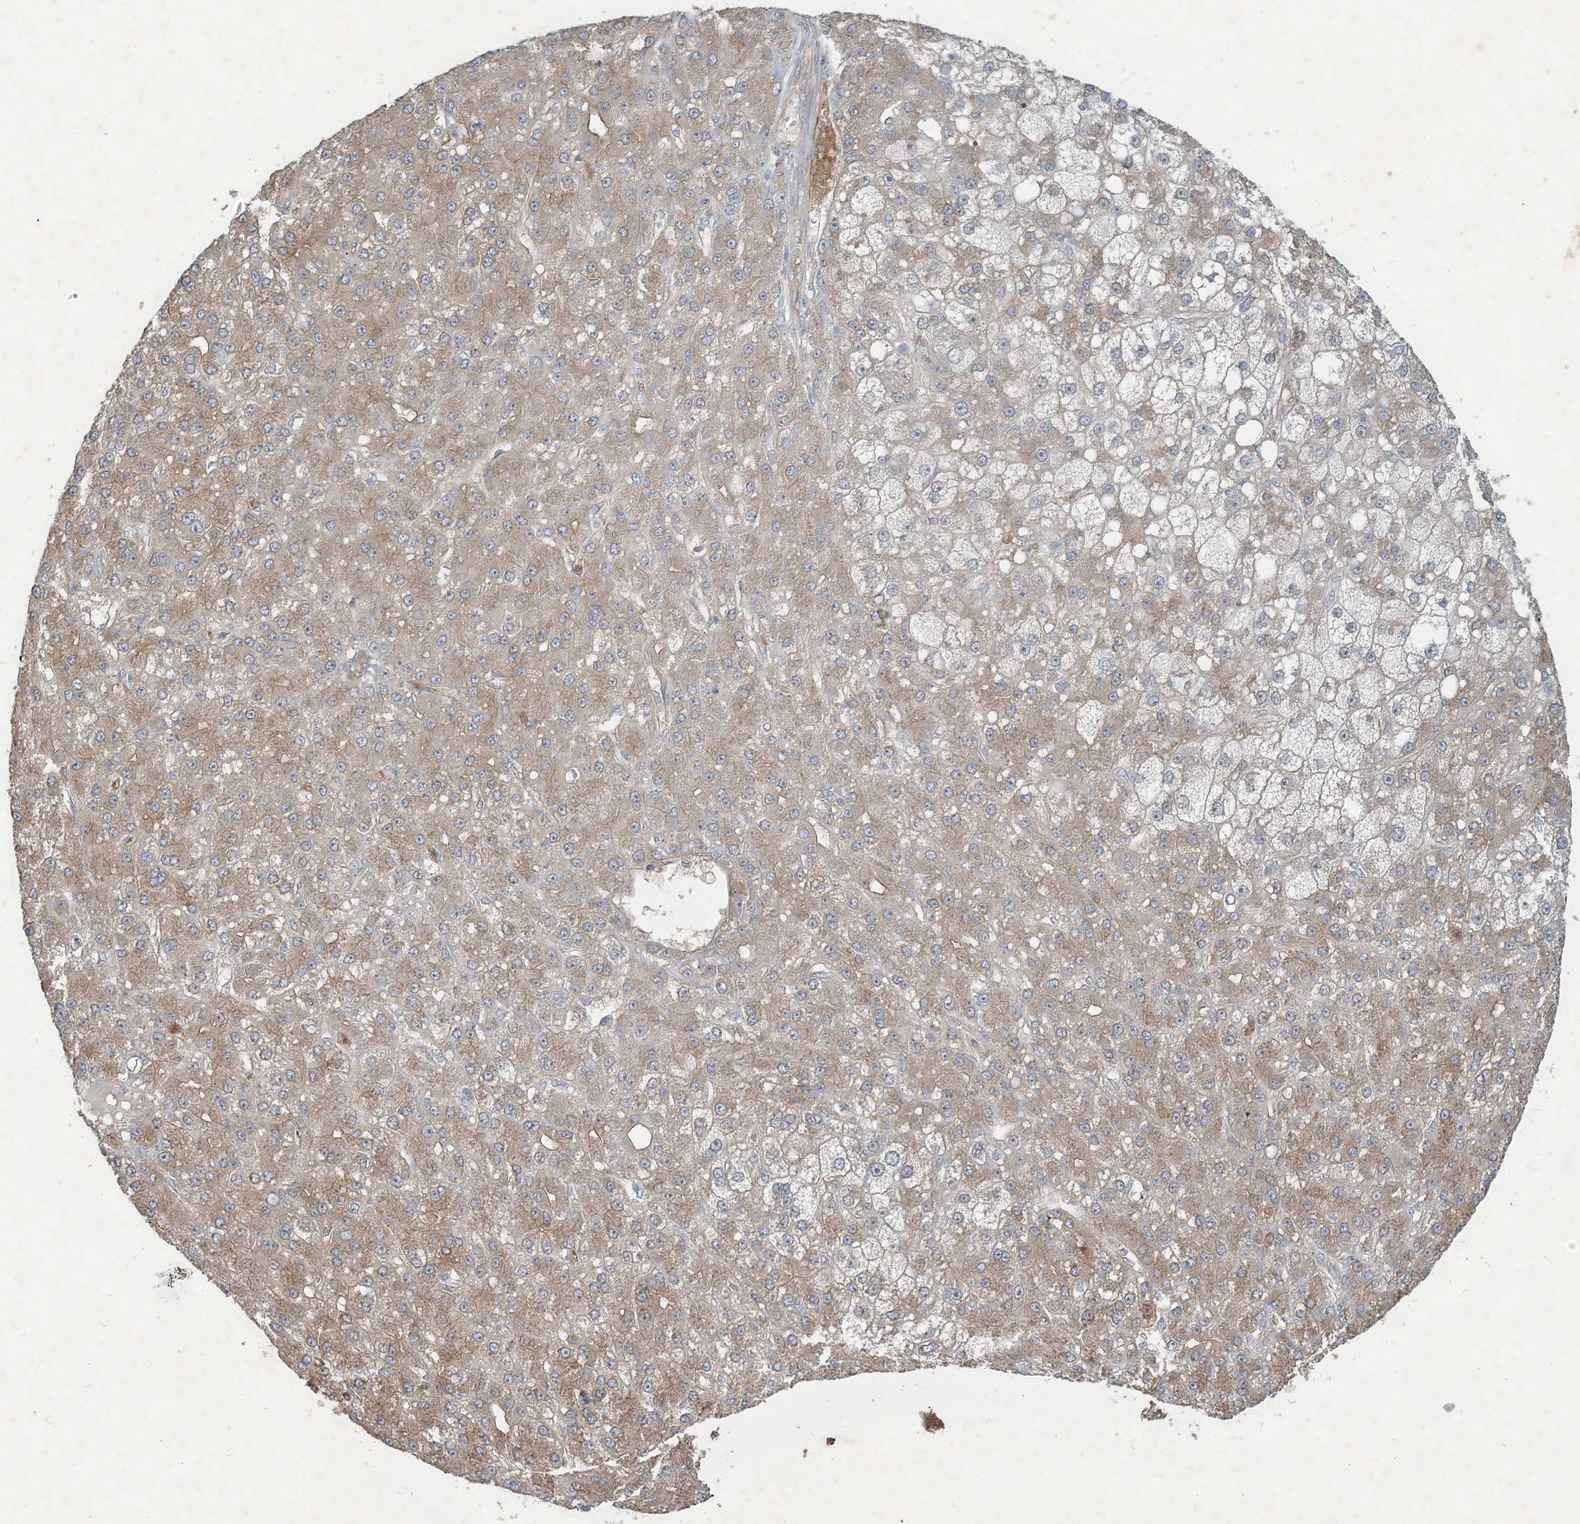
{"staining": {"intensity": "moderate", "quantity": ">75%", "location": "cytoplasmic/membranous"}, "tissue": "liver cancer", "cell_type": "Tumor cells", "image_type": "cancer", "snomed": [{"axis": "morphology", "description": "Carcinoma, Hepatocellular, NOS"}, {"axis": "topography", "description": "Liver"}], "caption": "There is medium levels of moderate cytoplasmic/membranous staining in tumor cells of hepatocellular carcinoma (liver), as demonstrated by immunohistochemical staining (brown color).", "gene": "CDS1", "patient": {"sex": "male", "age": 67}}